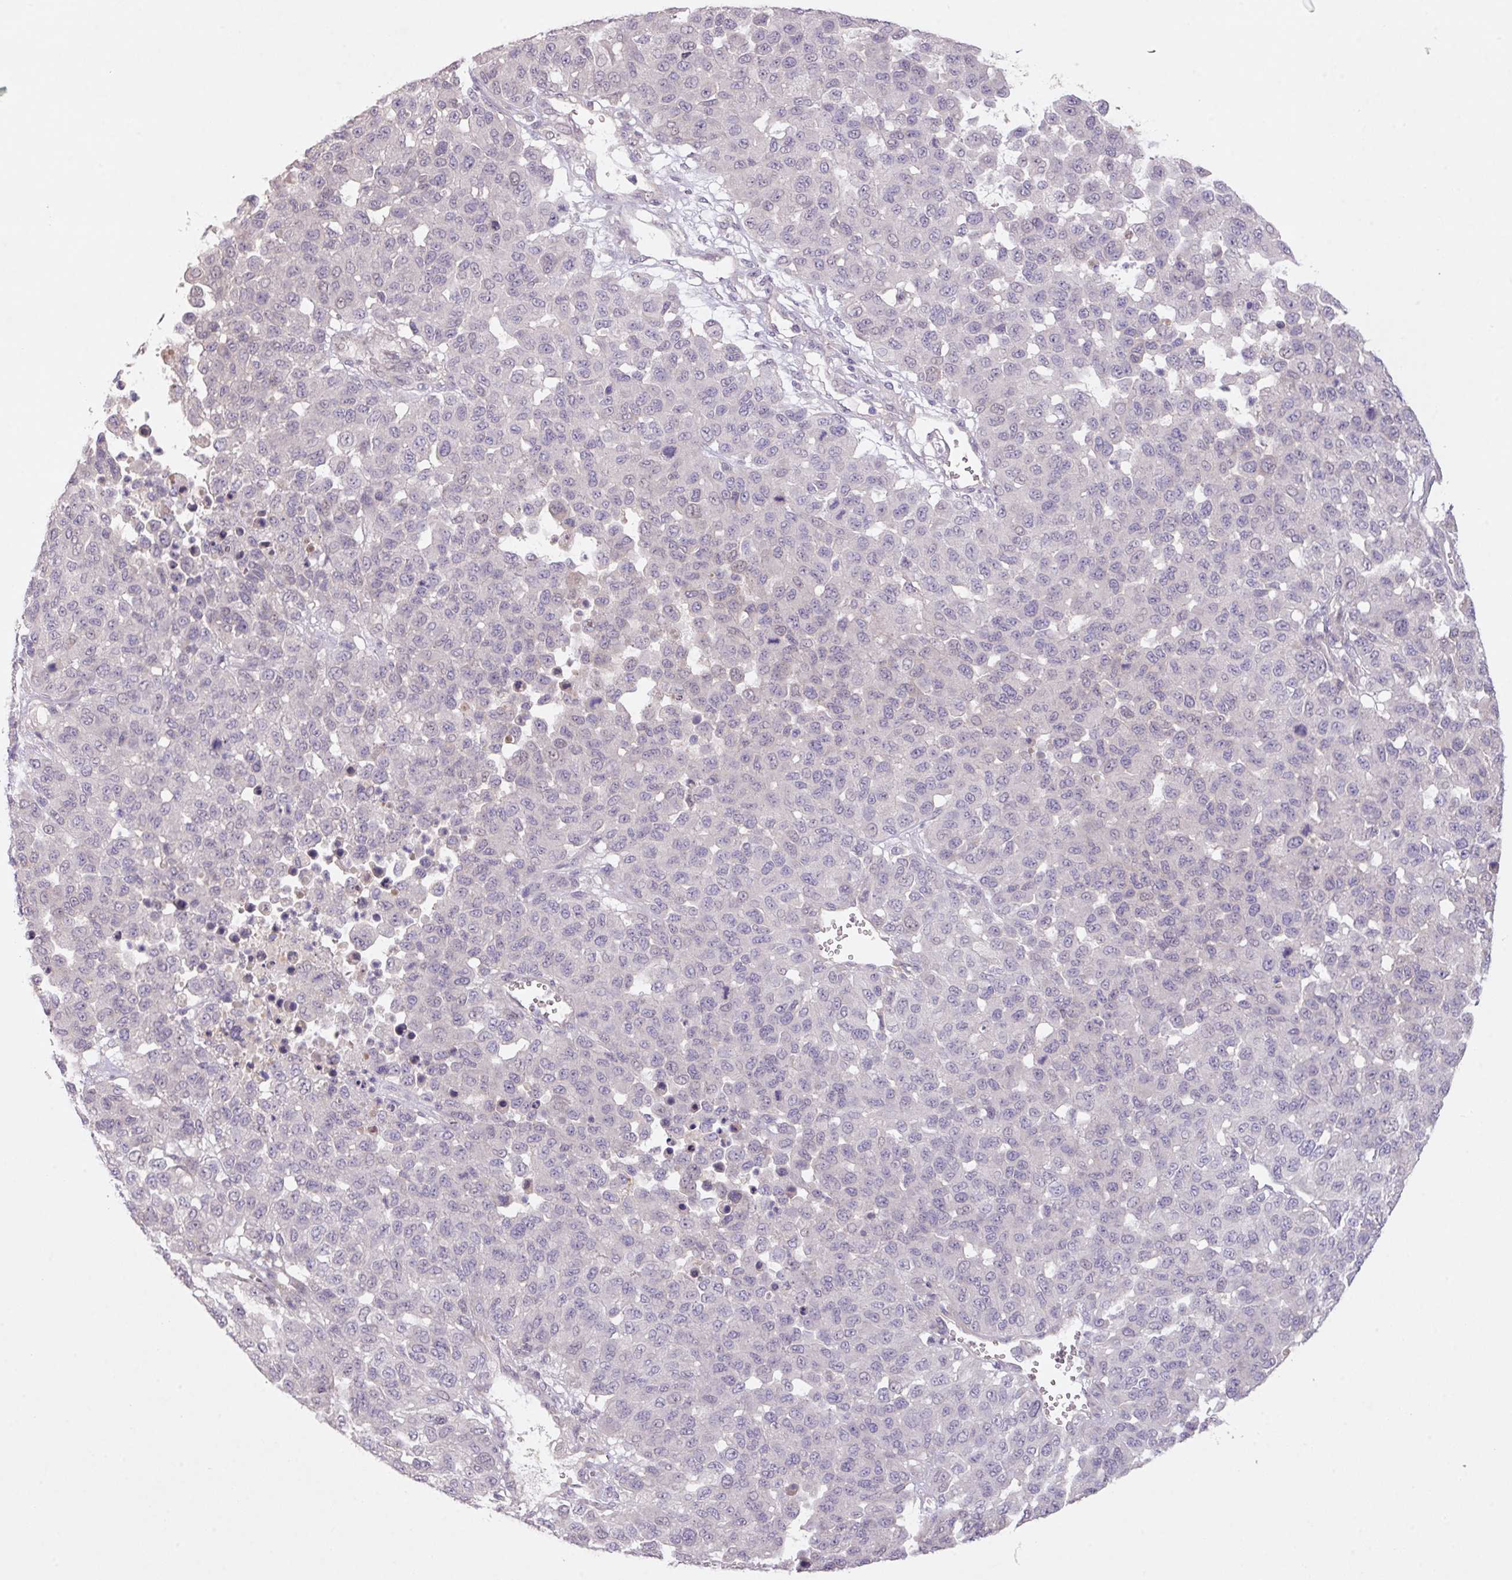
{"staining": {"intensity": "negative", "quantity": "none", "location": "none"}, "tissue": "melanoma", "cell_type": "Tumor cells", "image_type": "cancer", "snomed": [{"axis": "morphology", "description": "Malignant melanoma, NOS"}, {"axis": "topography", "description": "Skin"}], "caption": "Melanoma stained for a protein using IHC shows no expression tumor cells.", "gene": "PRADC1", "patient": {"sex": "male", "age": 62}}